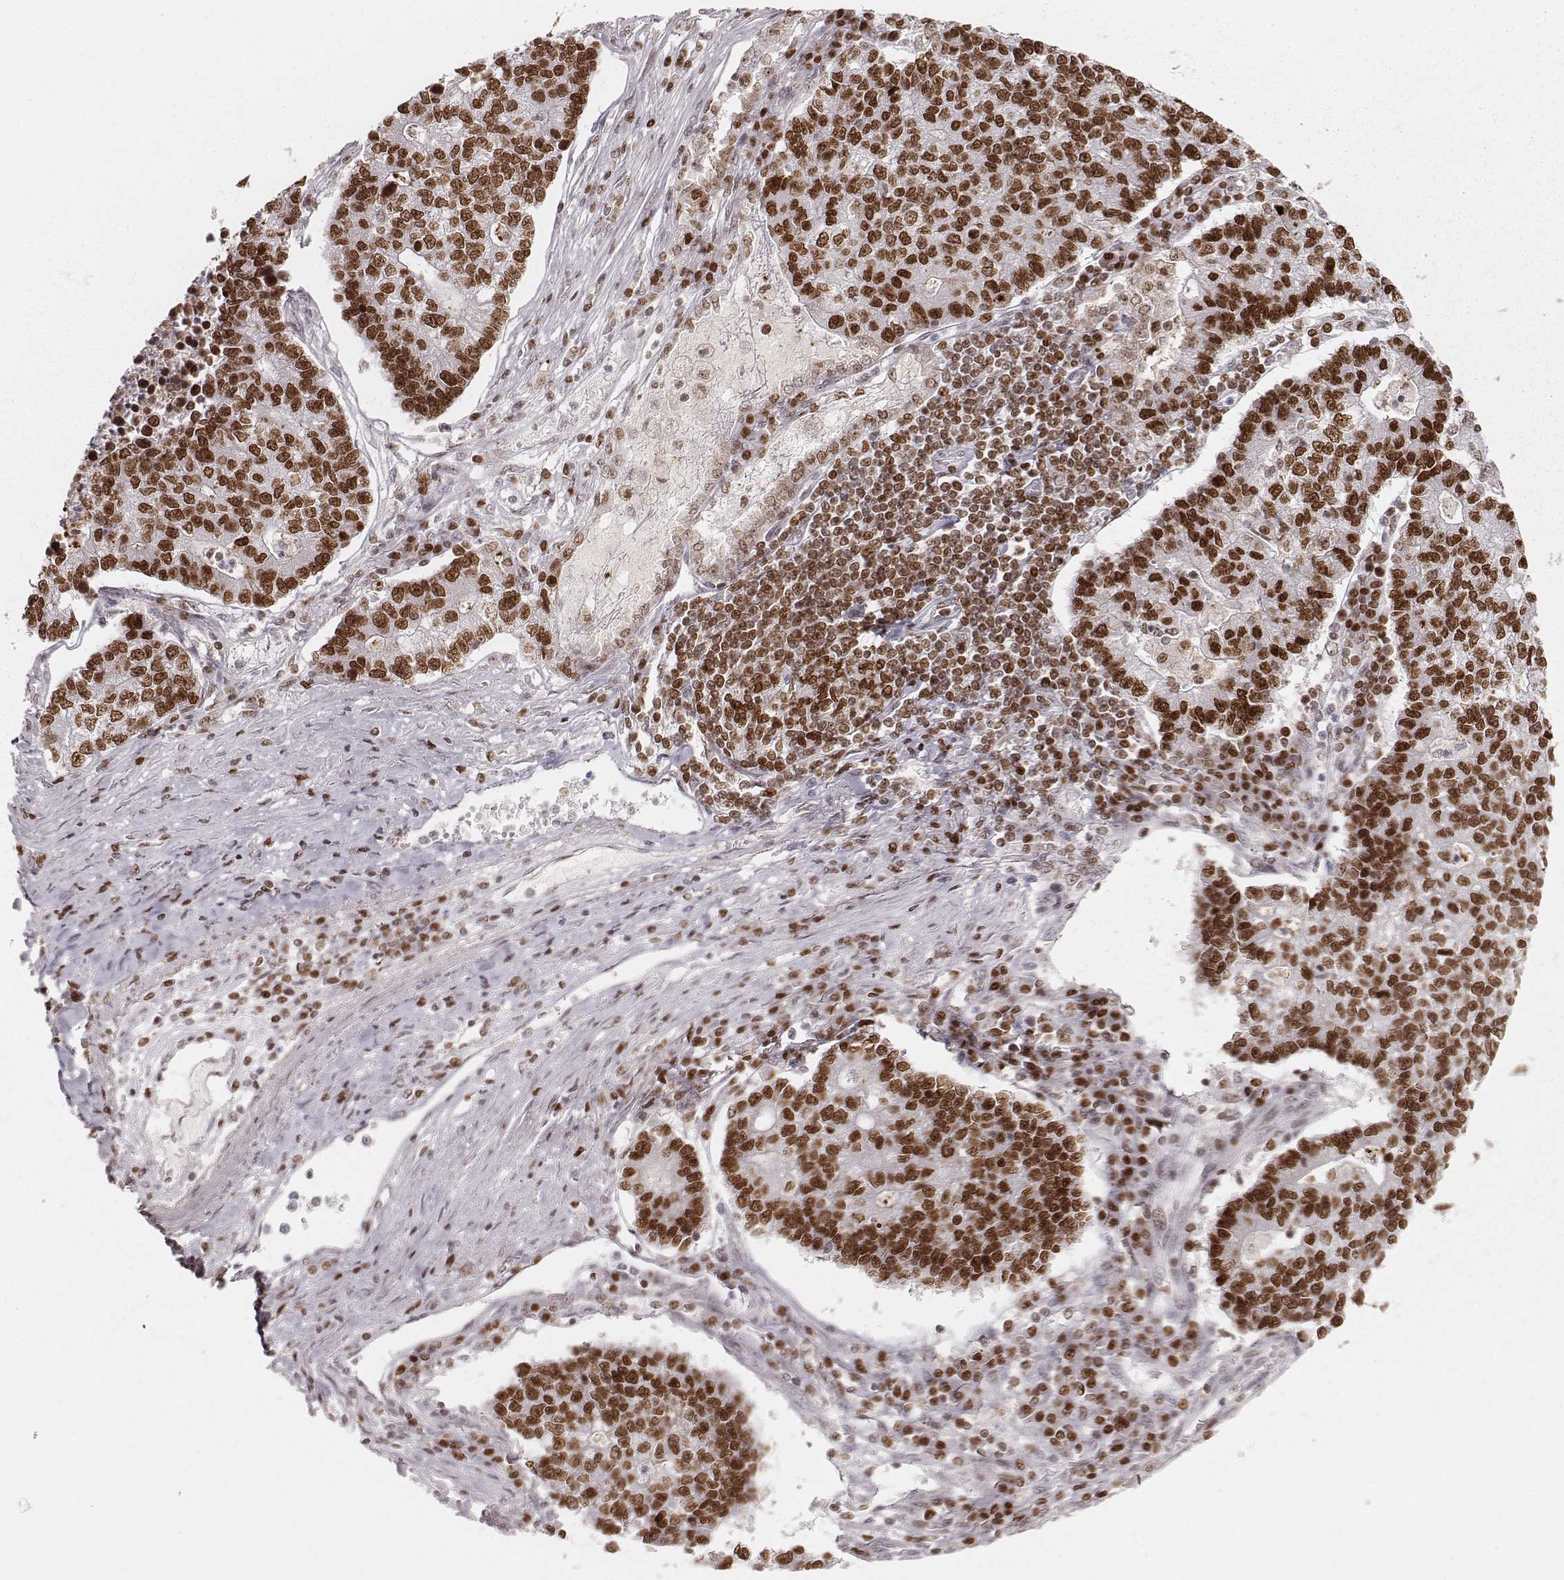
{"staining": {"intensity": "moderate", "quantity": ">75%", "location": "nuclear"}, "tissue": "lung cancer", "cell_type": "Tumor cells", "image_type": "cancer", "snomed": [{"axis": "morphology", "description": "Adenocarcinoma, NOS"}, {"axis": "topography", "description": "Lung"}], "caption": "Moderate nuclear expression for a protein is appreciated in approximately >75% of tumor cells of lung cancer using immunohistochemistry (IHC).", "gene": "PARP1", "patient": {"sex": "male", "age": 57}}